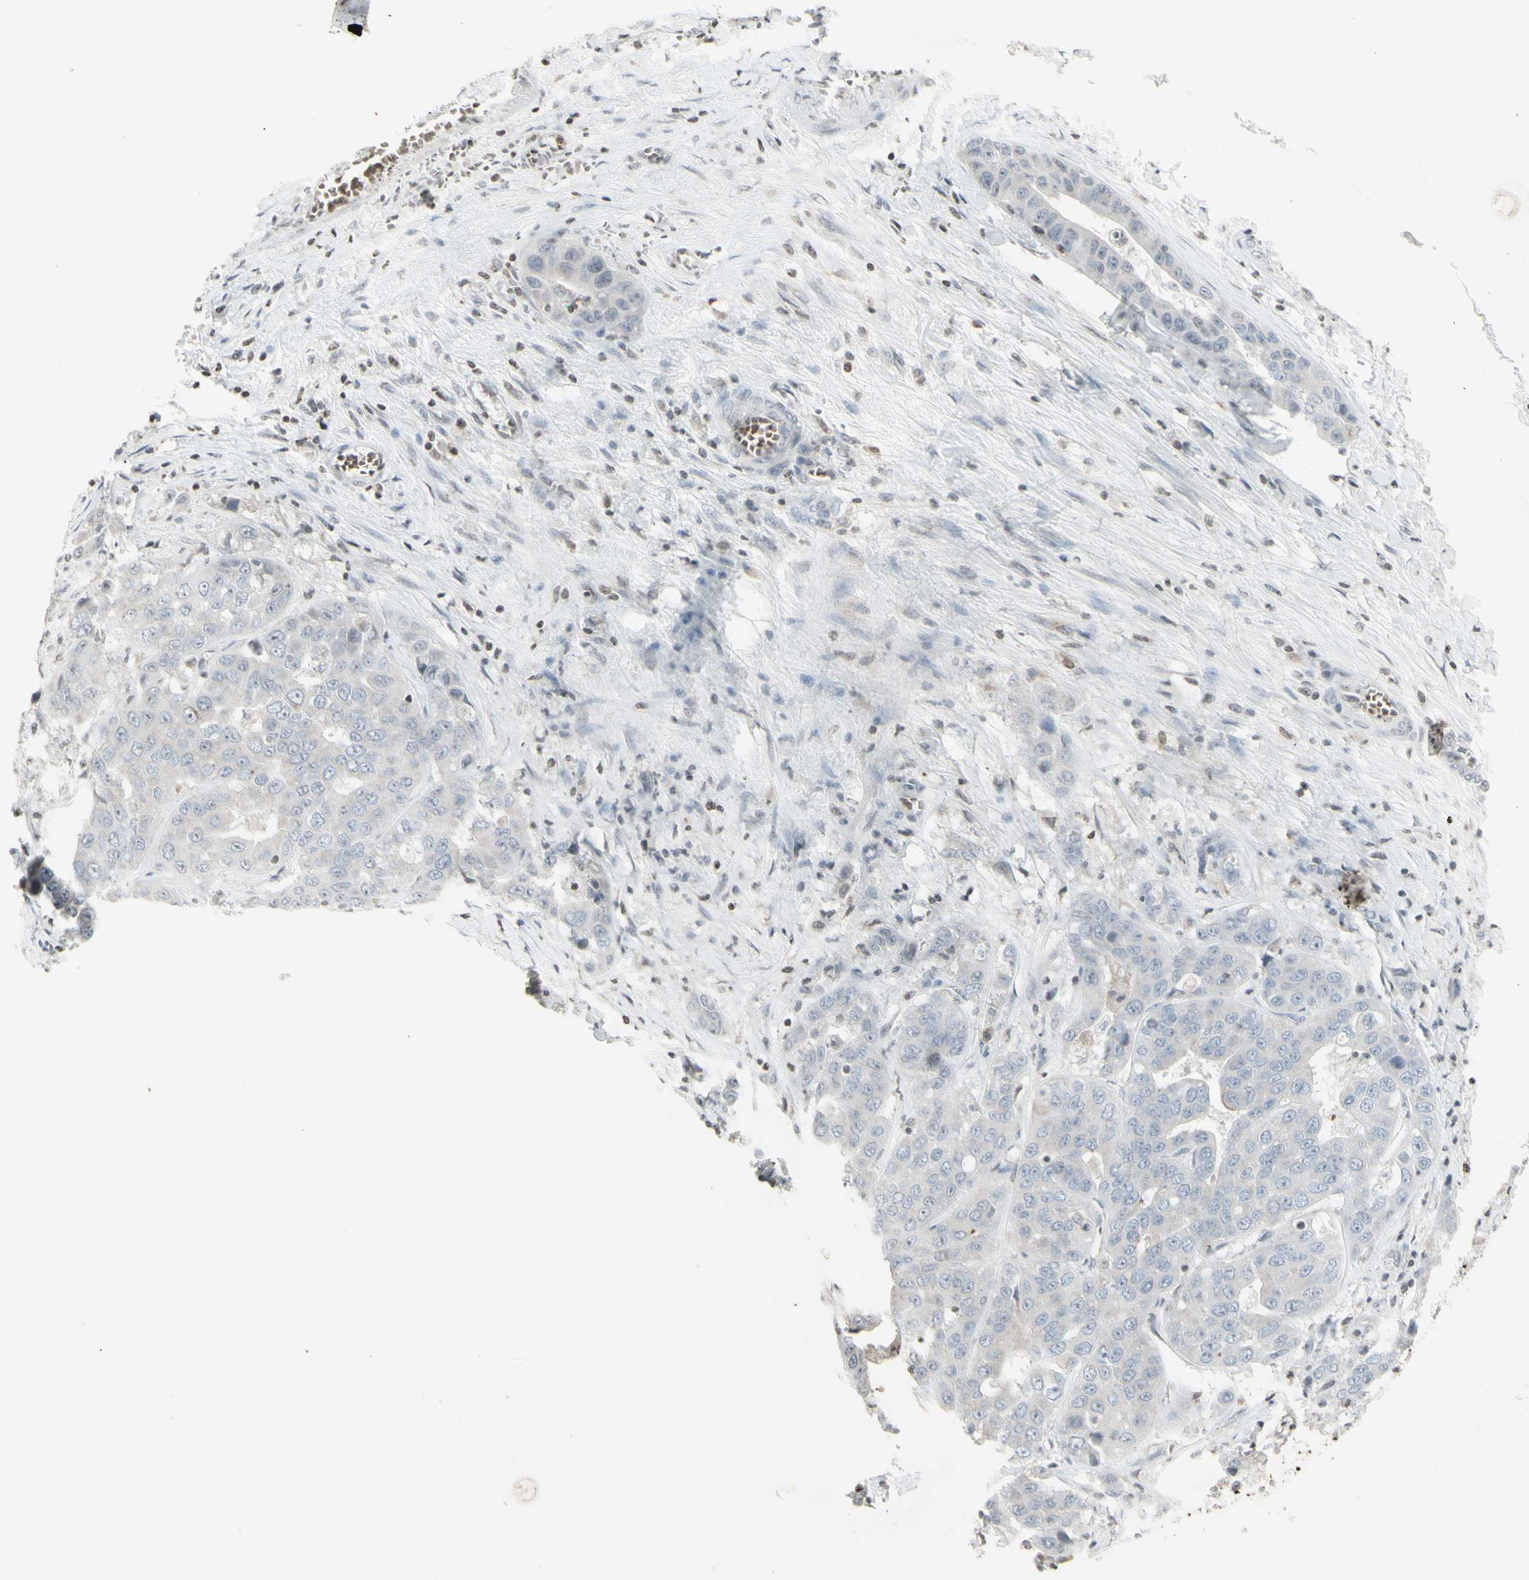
{"staining": {"intensity": "negative", "quantity": "none", "location": "none"}, "tissue": "liver cancer", "cell_type": "Tumor cells", "image_type": "cancer", "snomed": [{"axis": "morphology", "description": "Cholangiocarcinoma"}, {"axis": "topography", "description": "Liver"}], "caption": "Protein analysis of cholangiocarcinoma (liver) exhibits no significant positivity in tumor cells.", "gene": "MUC5AC", "patient": {"sex": "female", "age": 52}}